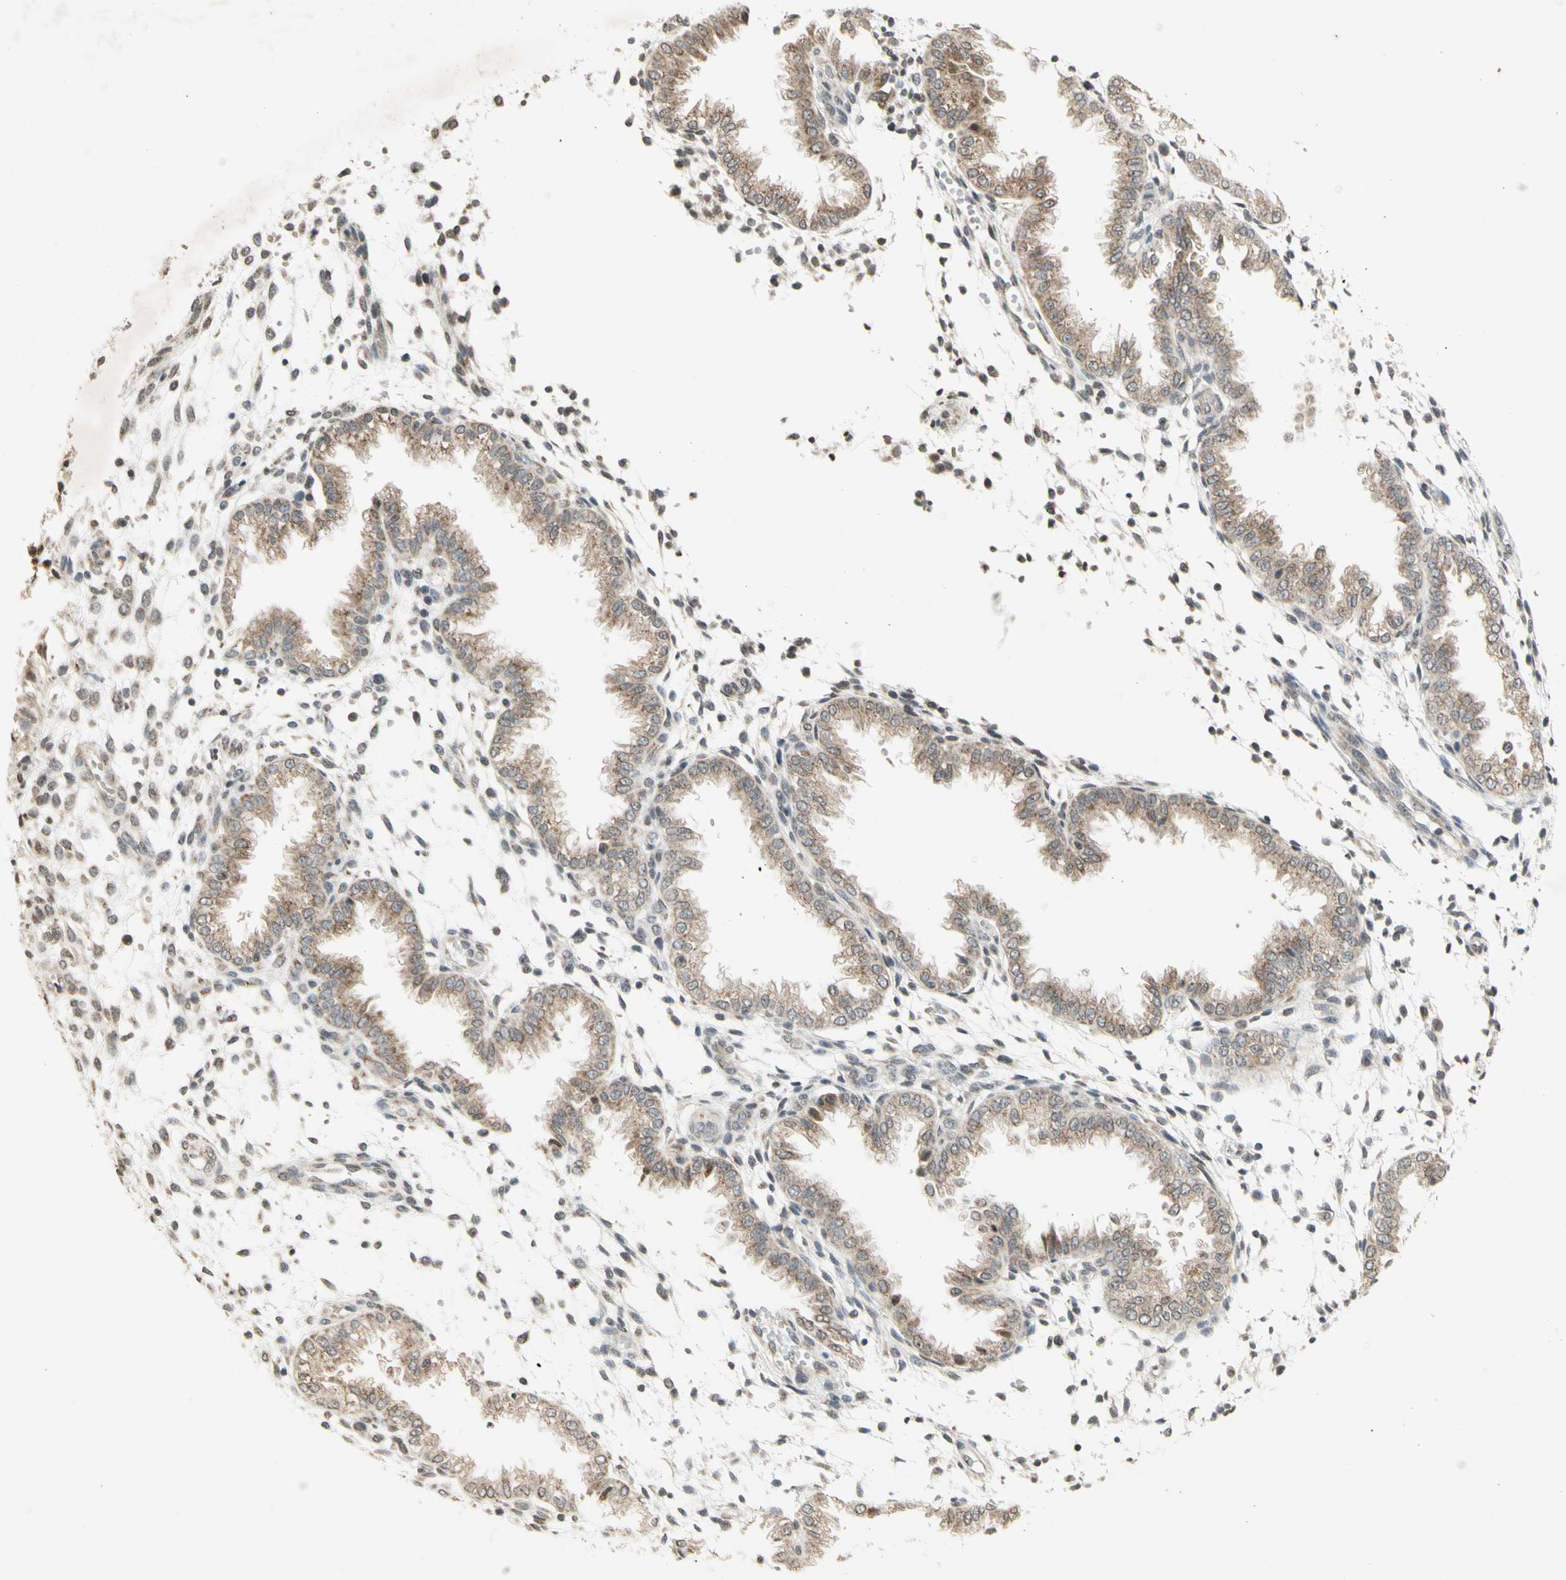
{"staining": {"intensity": "weak", "quantity": "<25%", "location": "cytoplasmic/membranous,nuclear"}, "tissue": "endometrium", "cell_type": "Cells in endometrial stroma", "image_type": "normal", "snomed": [{"axis": "morphology", "description": "Normal tissue, NOS"}, {"axis": "topography", "description": "Endometrium"}], "caption": "Endometrium was stained to show a protein in brown. There is no significant positivity in cells in endometrial stroma. (Brightfield microscopy of DAB immunohistochemistry (IHC) at high magnification).", "gene": "CCNI", "patient": {"sex": "female", "age": 33}}